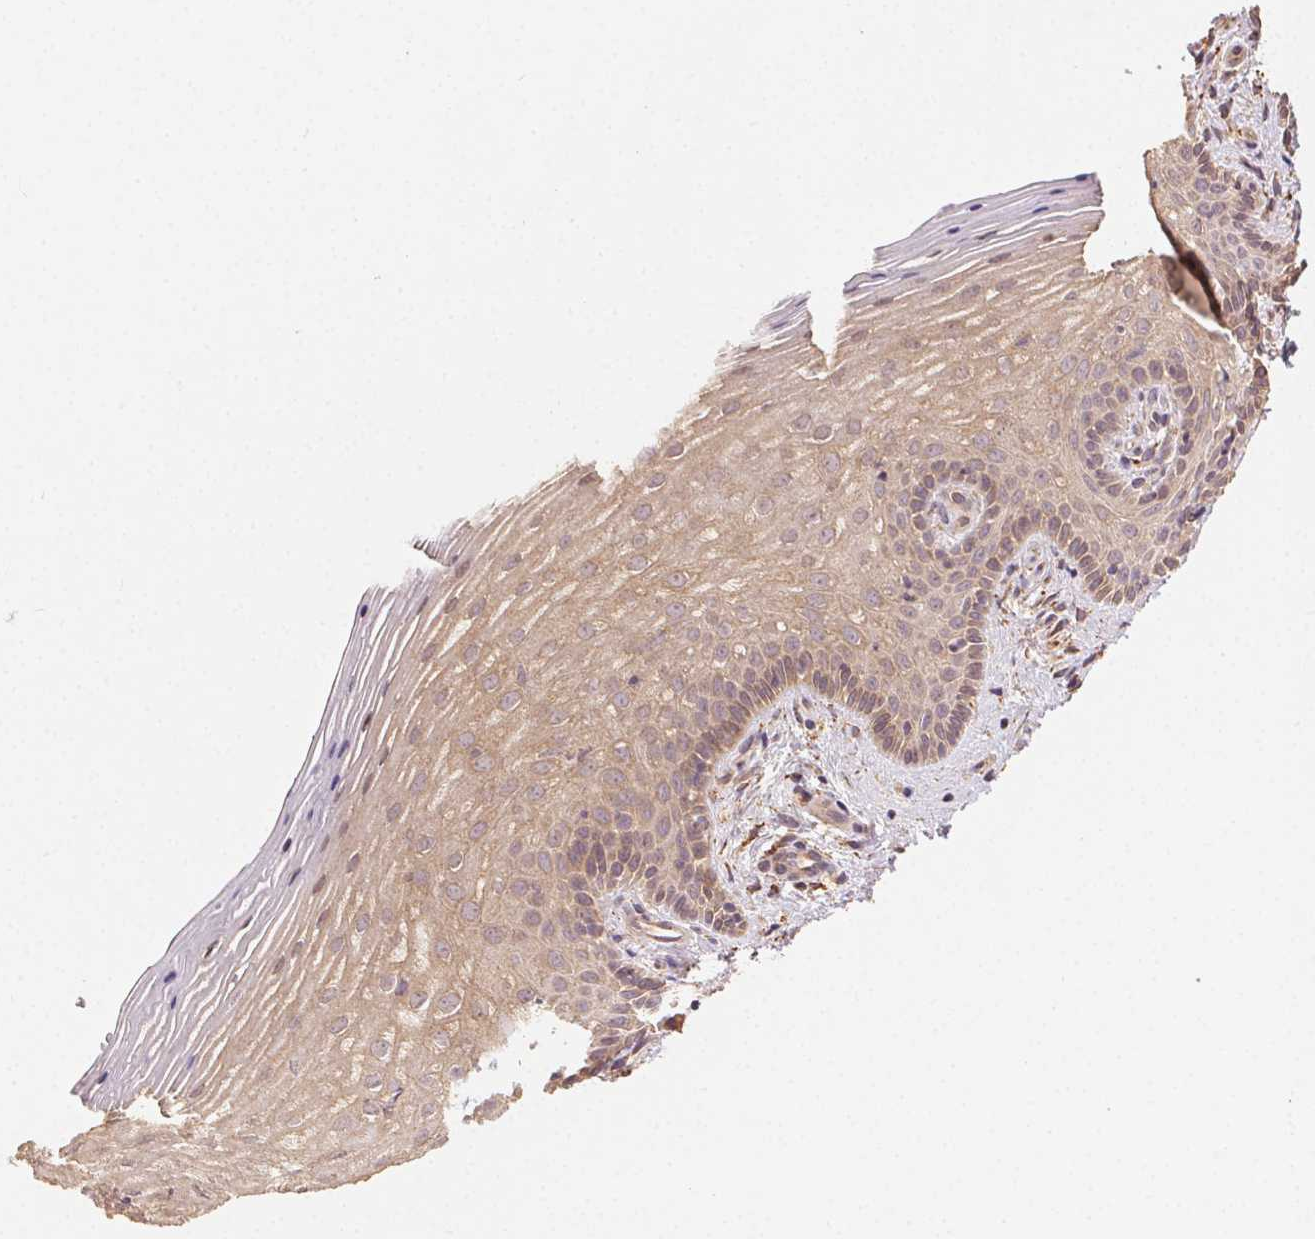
{"staining": {"intensity": "moderate", "quantity": "25%-75%", "location": "cytoplasmic/membranous"}, "tissue": "vagina", "cell_type": "Squamous epithelial cells", "image_type": "normal", "snomed": [{"axis": "morphology", "description": "Normal tissue, NOS"}, {"axis": "topography", "description": "Vagina"}], "caption": "Immunohistochemical staining of benign human vagina reveals moderate cytoplasmic/membranous protein expression in about 25%-75% of squamous epithelial cells.", "gene": "KLHL15", "patient": {"sex": "female", "age": 45}}